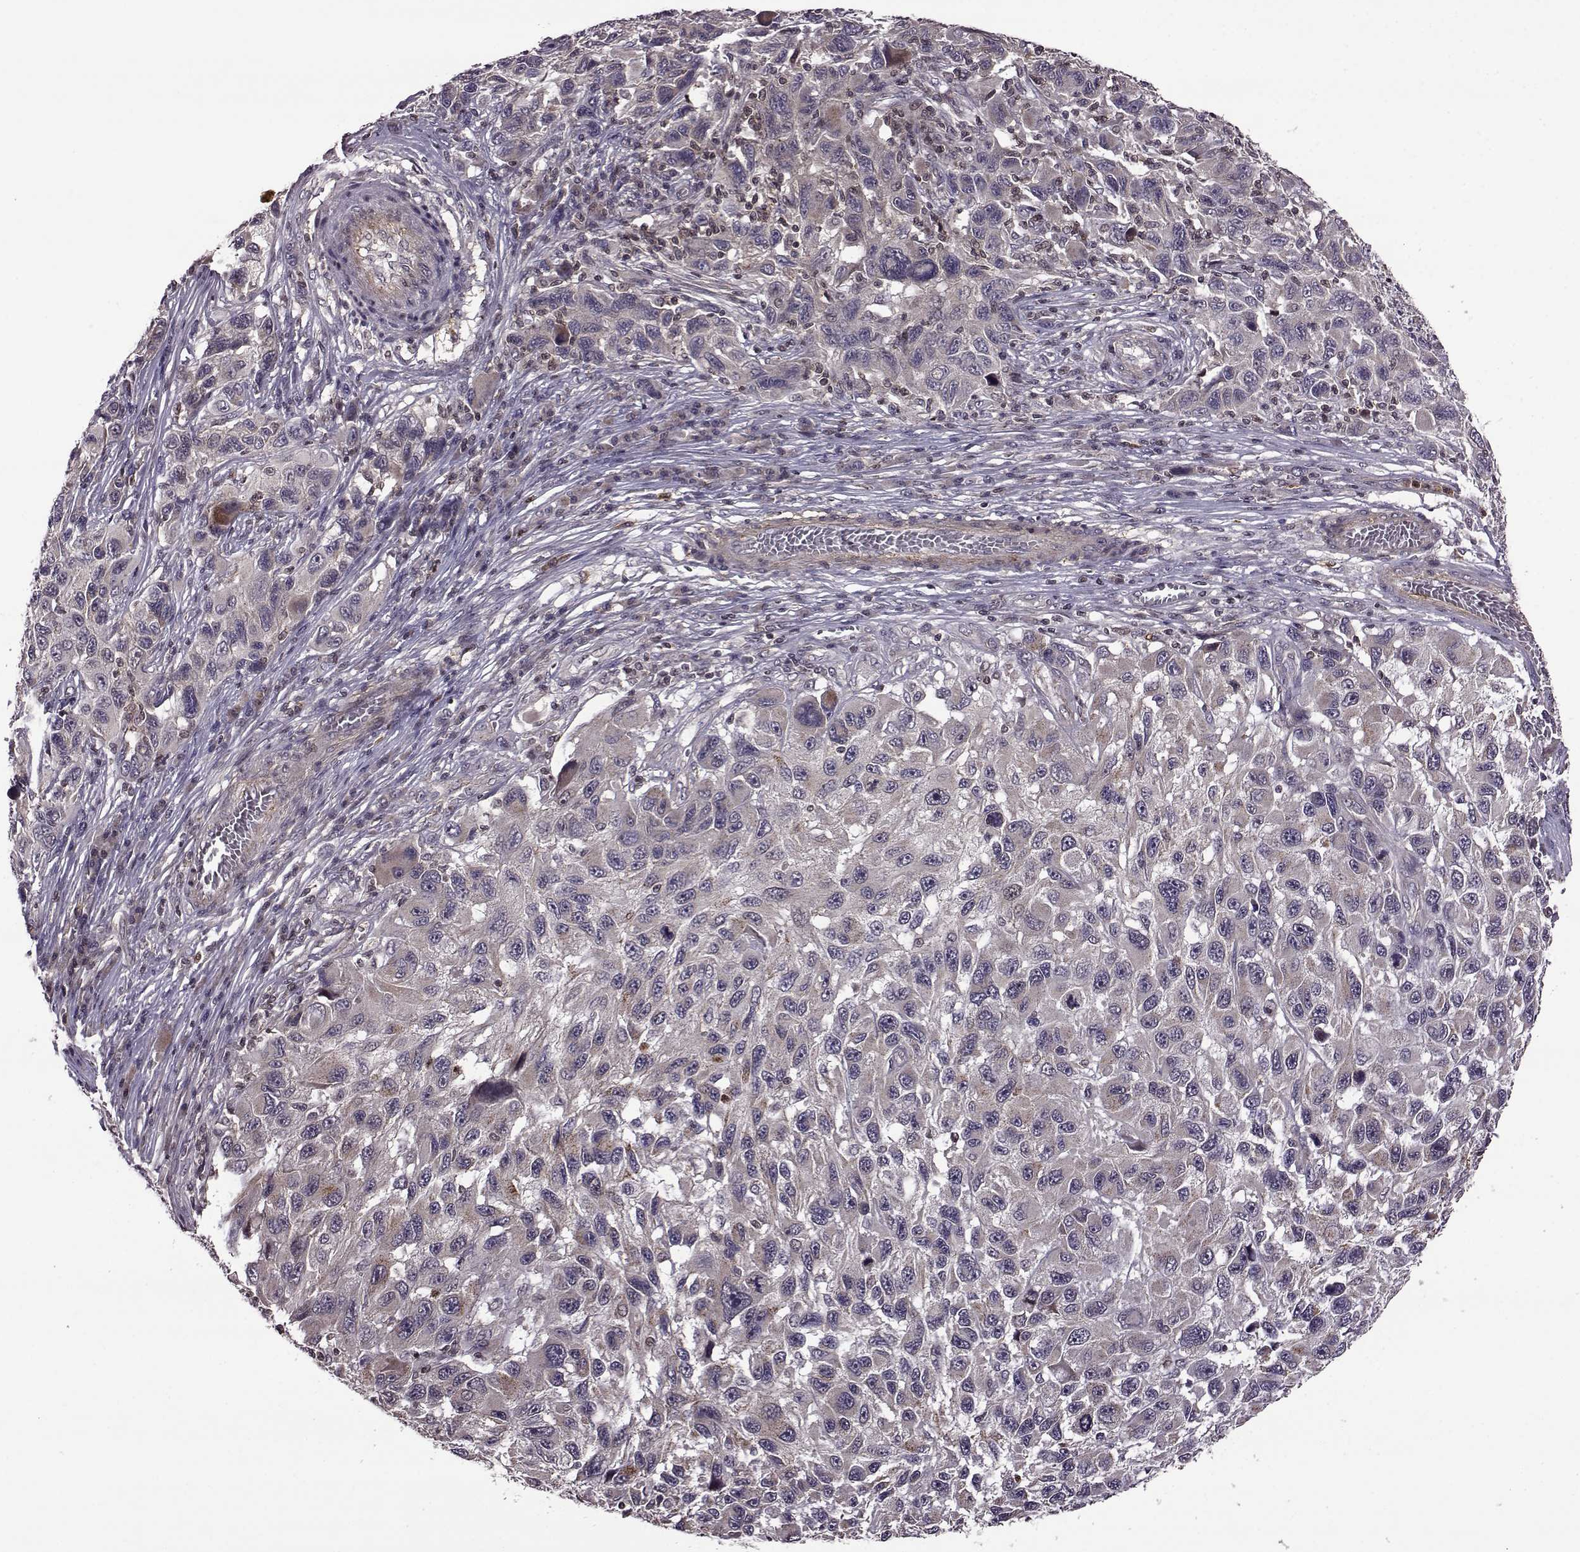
{"staining": {"intensity": "weak", "quantity": "<25%", "location": "cytoplasmic/membranous"}, "tissue": "melanoma", "cell_type": "Tumor cells", "image_type": "cancer", "snomed": [{"axis": "morphology", "description": "Malignant melanoma, NOS"}, {"axis": "topography", "description": "Skin"}], "caption": "Tumor cells show no significant expression in melanoma.", "gene": "TRMU", "patient": {"sex": "male", "age": 53}}